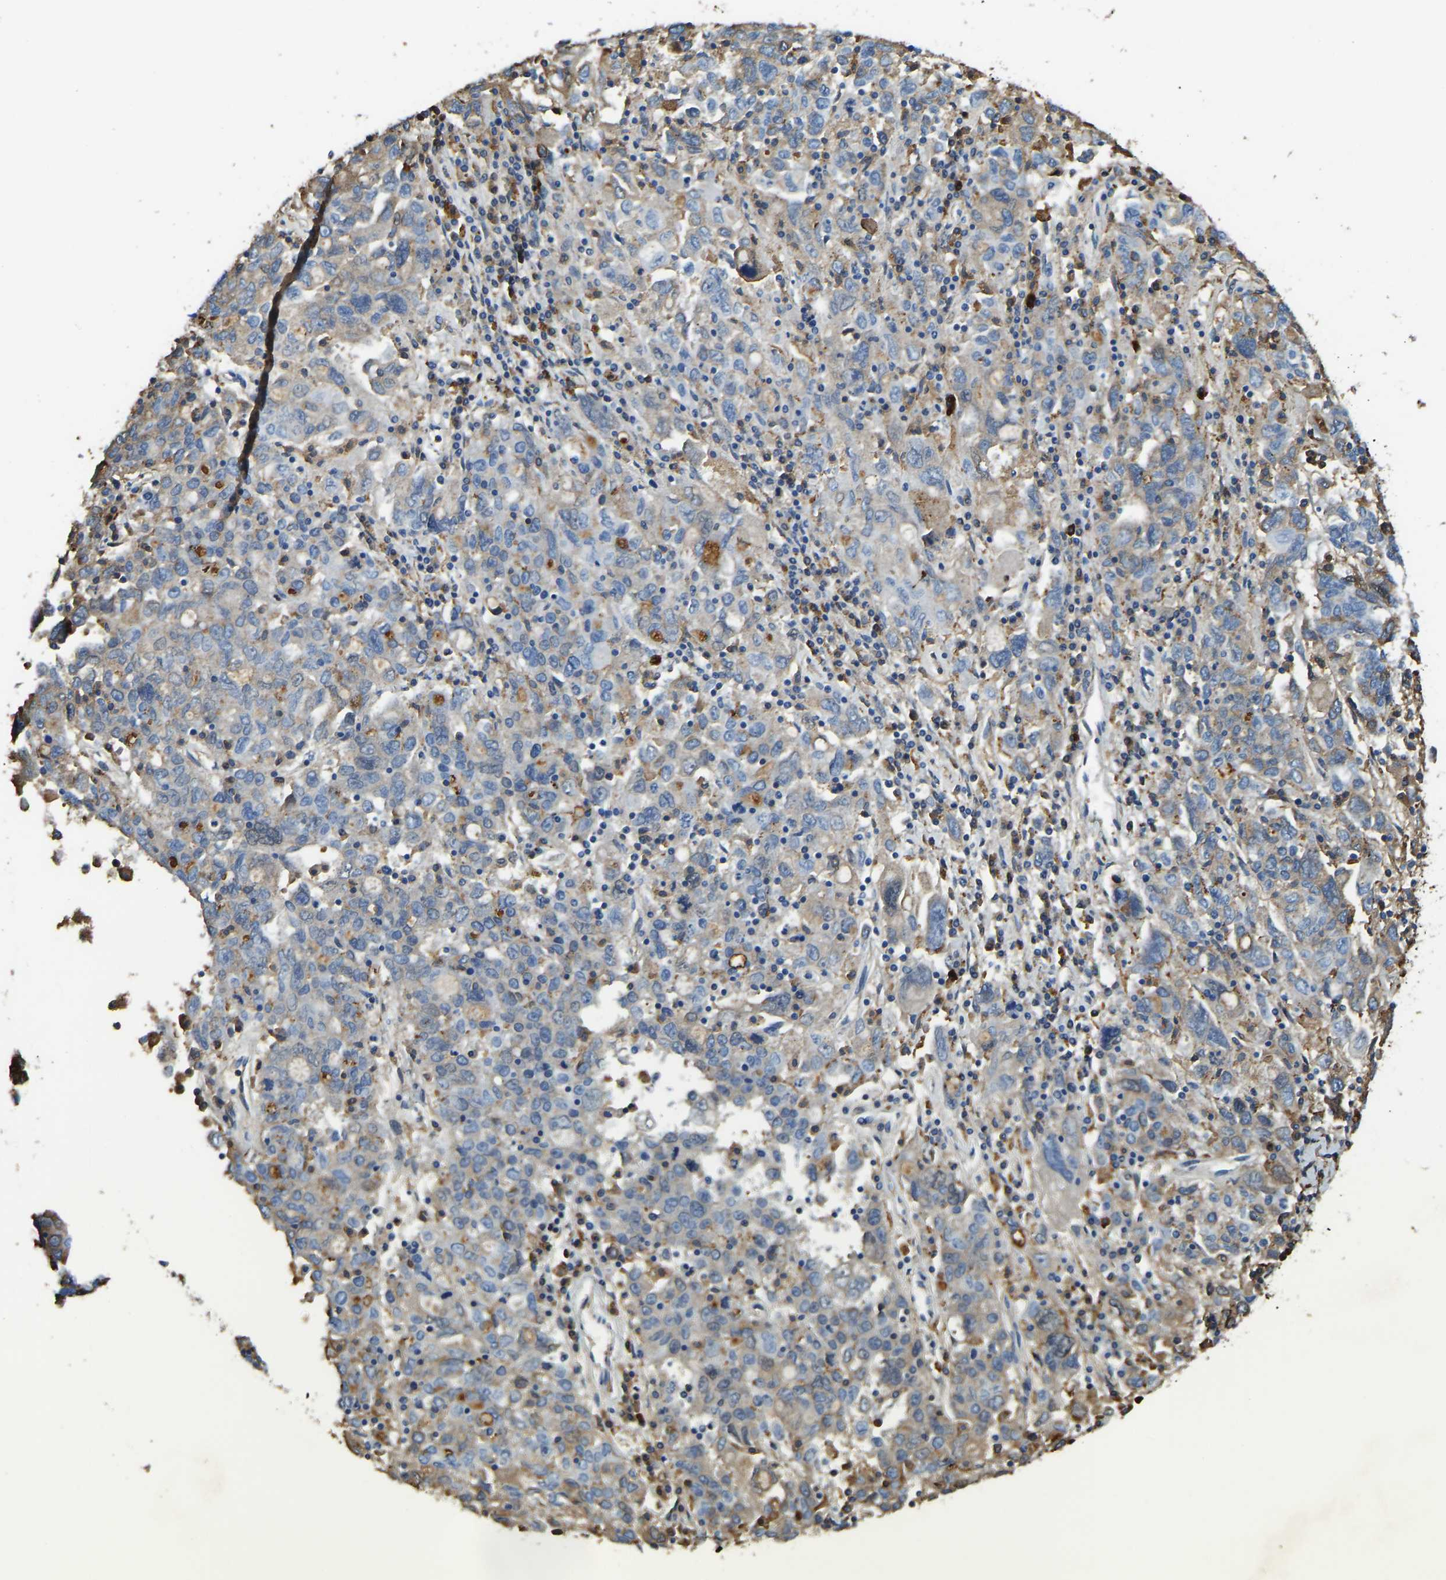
{"staining": {"intensity": "negative", "quantity": "none", "location": "none"}, "tissue": "ovarian cancer", "cell_type": "Tumor cells", "image_type": "cancer", "snomed": [{"axis": "morphology", "description": "Carcinoma, endometroid"}, {"axis": "topography", "description": "Ovary"}], "caption": "The IHC photomicrograph has no significant expression in tumor cells of ovarian cancer tissue.", "gene": "THBS4", "patient": {"sex": "female", "age": 62}}